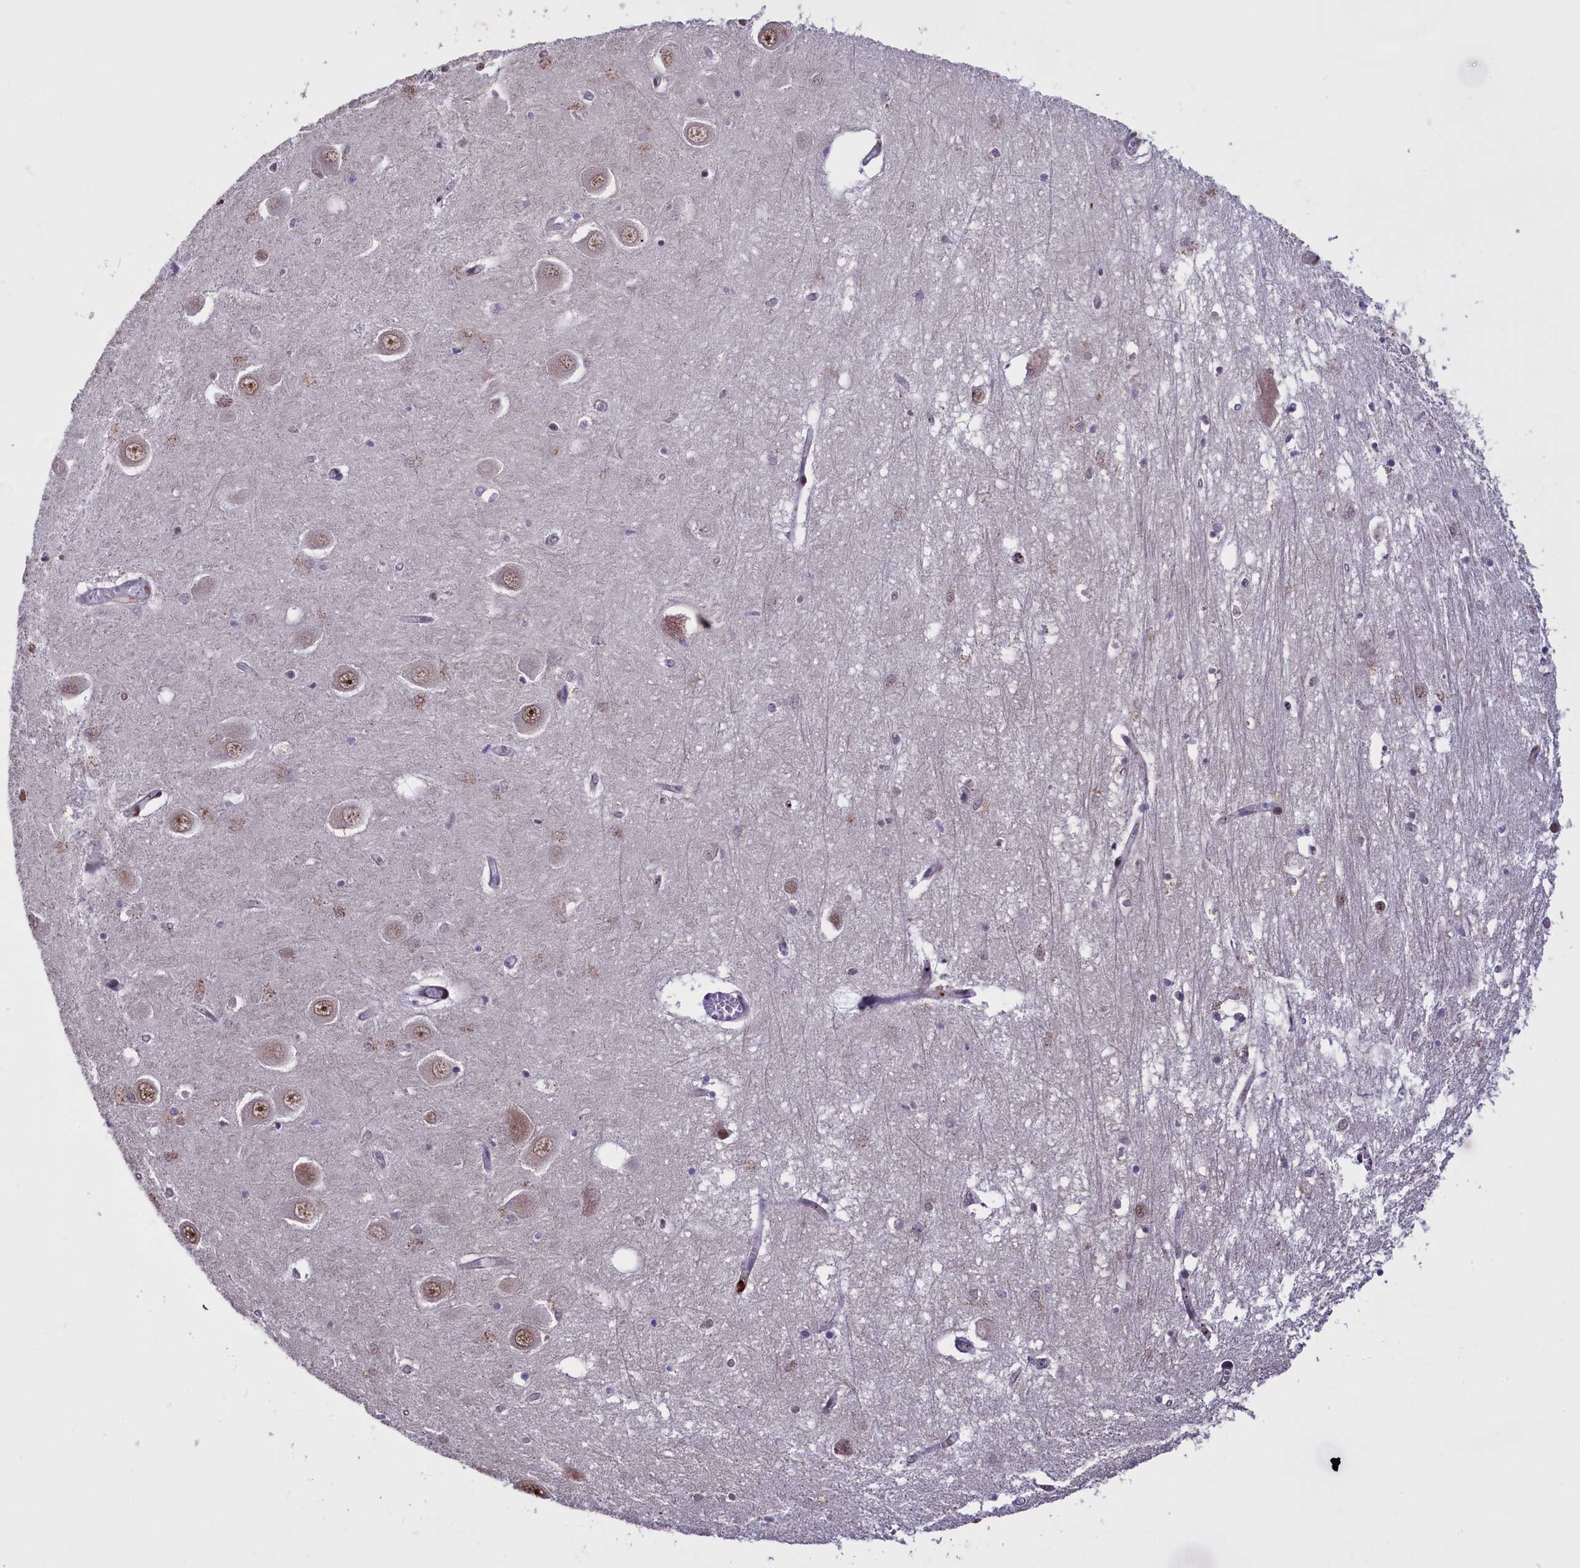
{"staining": {"intensity": "weak", "quantity": "<25%", "location": "nuclear"}, "tissue": "hippocampus", "cell_type": "Glial cells", "image_type": "normal", "snomed": [{"axis": "morphology", "description": "Normal tissue, NOS"}, {"axis": "topography", "description": "Hippocampus"}], "caption": "Human hippocampus stained for a protein using immunohistochemistry exhibits no staining in glial cells.", "gene": "RELB", "patient": {"sex": "male", "age": 70}}